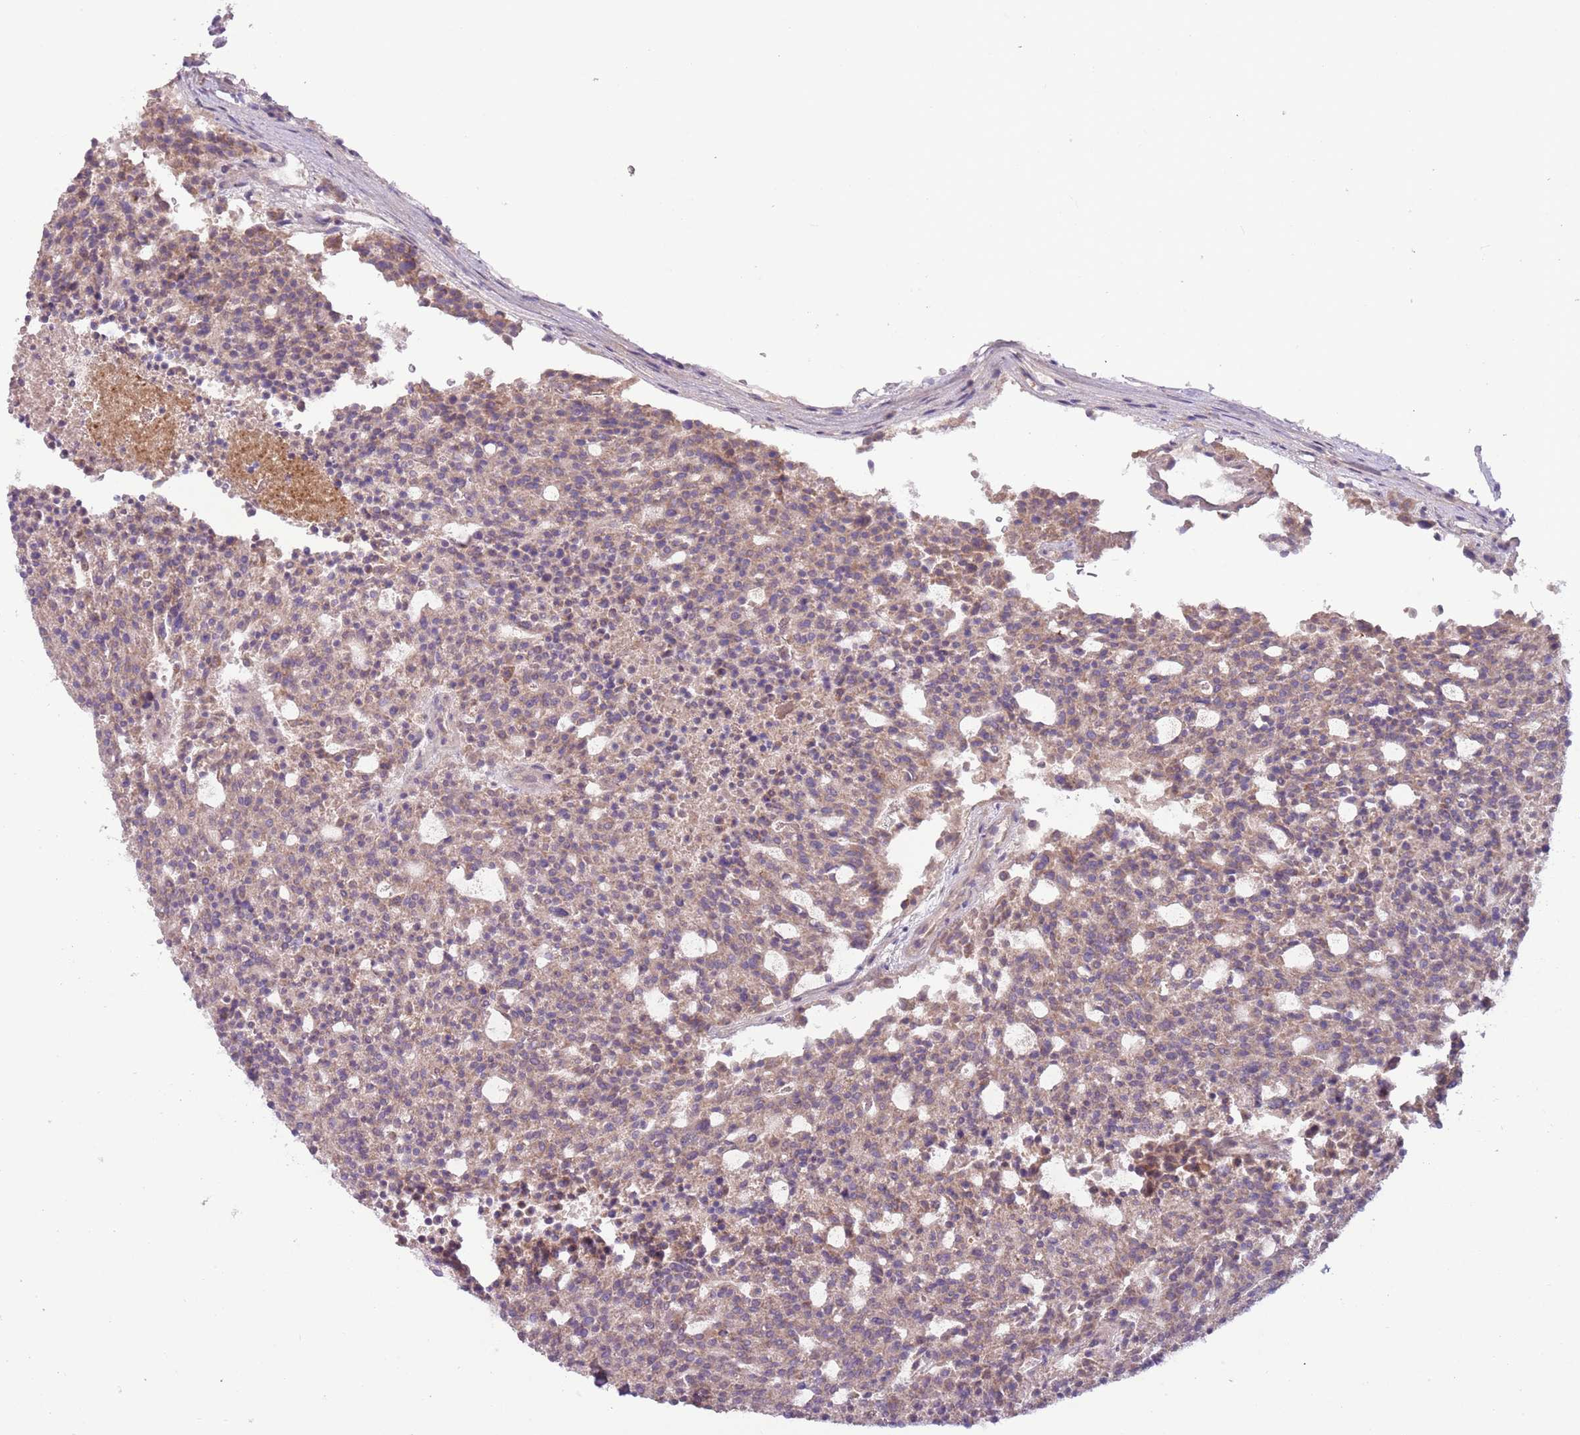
{"staining": {"intensity": "weak", "quantity": ">75%", "location": "cytoplasmic/membranous"}, "tissue": "carcinoid", "cell_type": "Tumor cells", "image_type": "cancer", "snomed": [{"axis": "morphology", "description": "Carcinoid, malignant, NOS"}, {"axis": "topography", "description": "Pancreas"}], "caption": "Malignant carcinoid stained with DAB IHC exhibits low levels of weak cytoplasmic/membranous staining in about >75% of tumor cells.", "gene": "DTD2", "patient": {"sex": "female", "age": 54}}